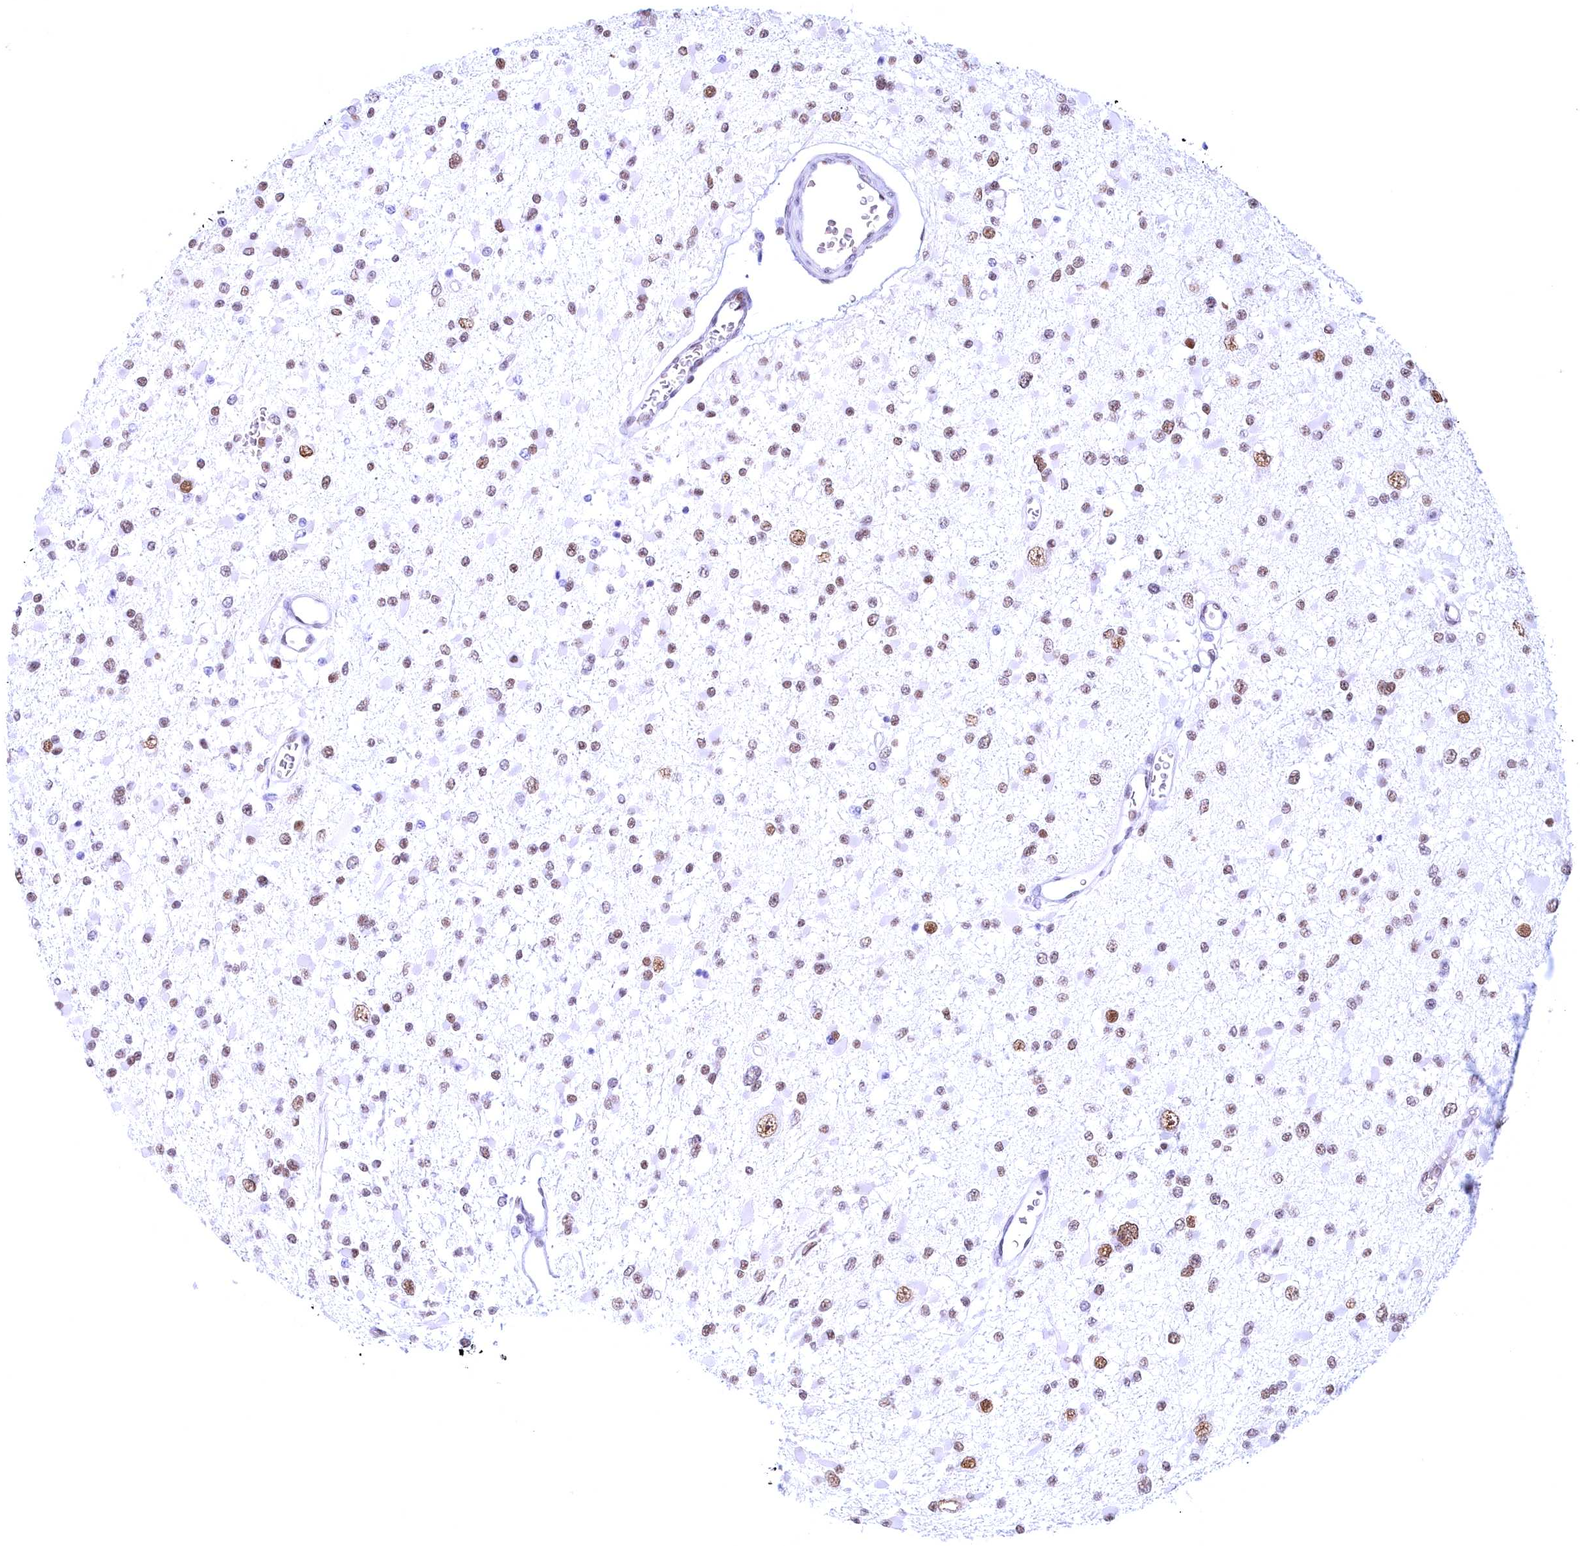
{"staining": {"intensity": "moderate", "quantity": "25%-75%", "location": "nuclear"}, "tissue": "glioma", "cell_type": "Tumor cells", "image_type": "cancer", "snomed": [{"axis": "morphology", "description": "Glioma, malignant, Low grade"}, {"axis": "topography", "description": "Brain"}], "caption": "Malignant low-grade glioma tissue reveals moderate nuclear positivity in about 25%-75% of tumor cells, visualized by immunohistochemistry. (brown staining indicates protein expression, while blue staining denotes nuclei).", "gene": "CDC26", "patient": {"sex": "female", "age": 22}}